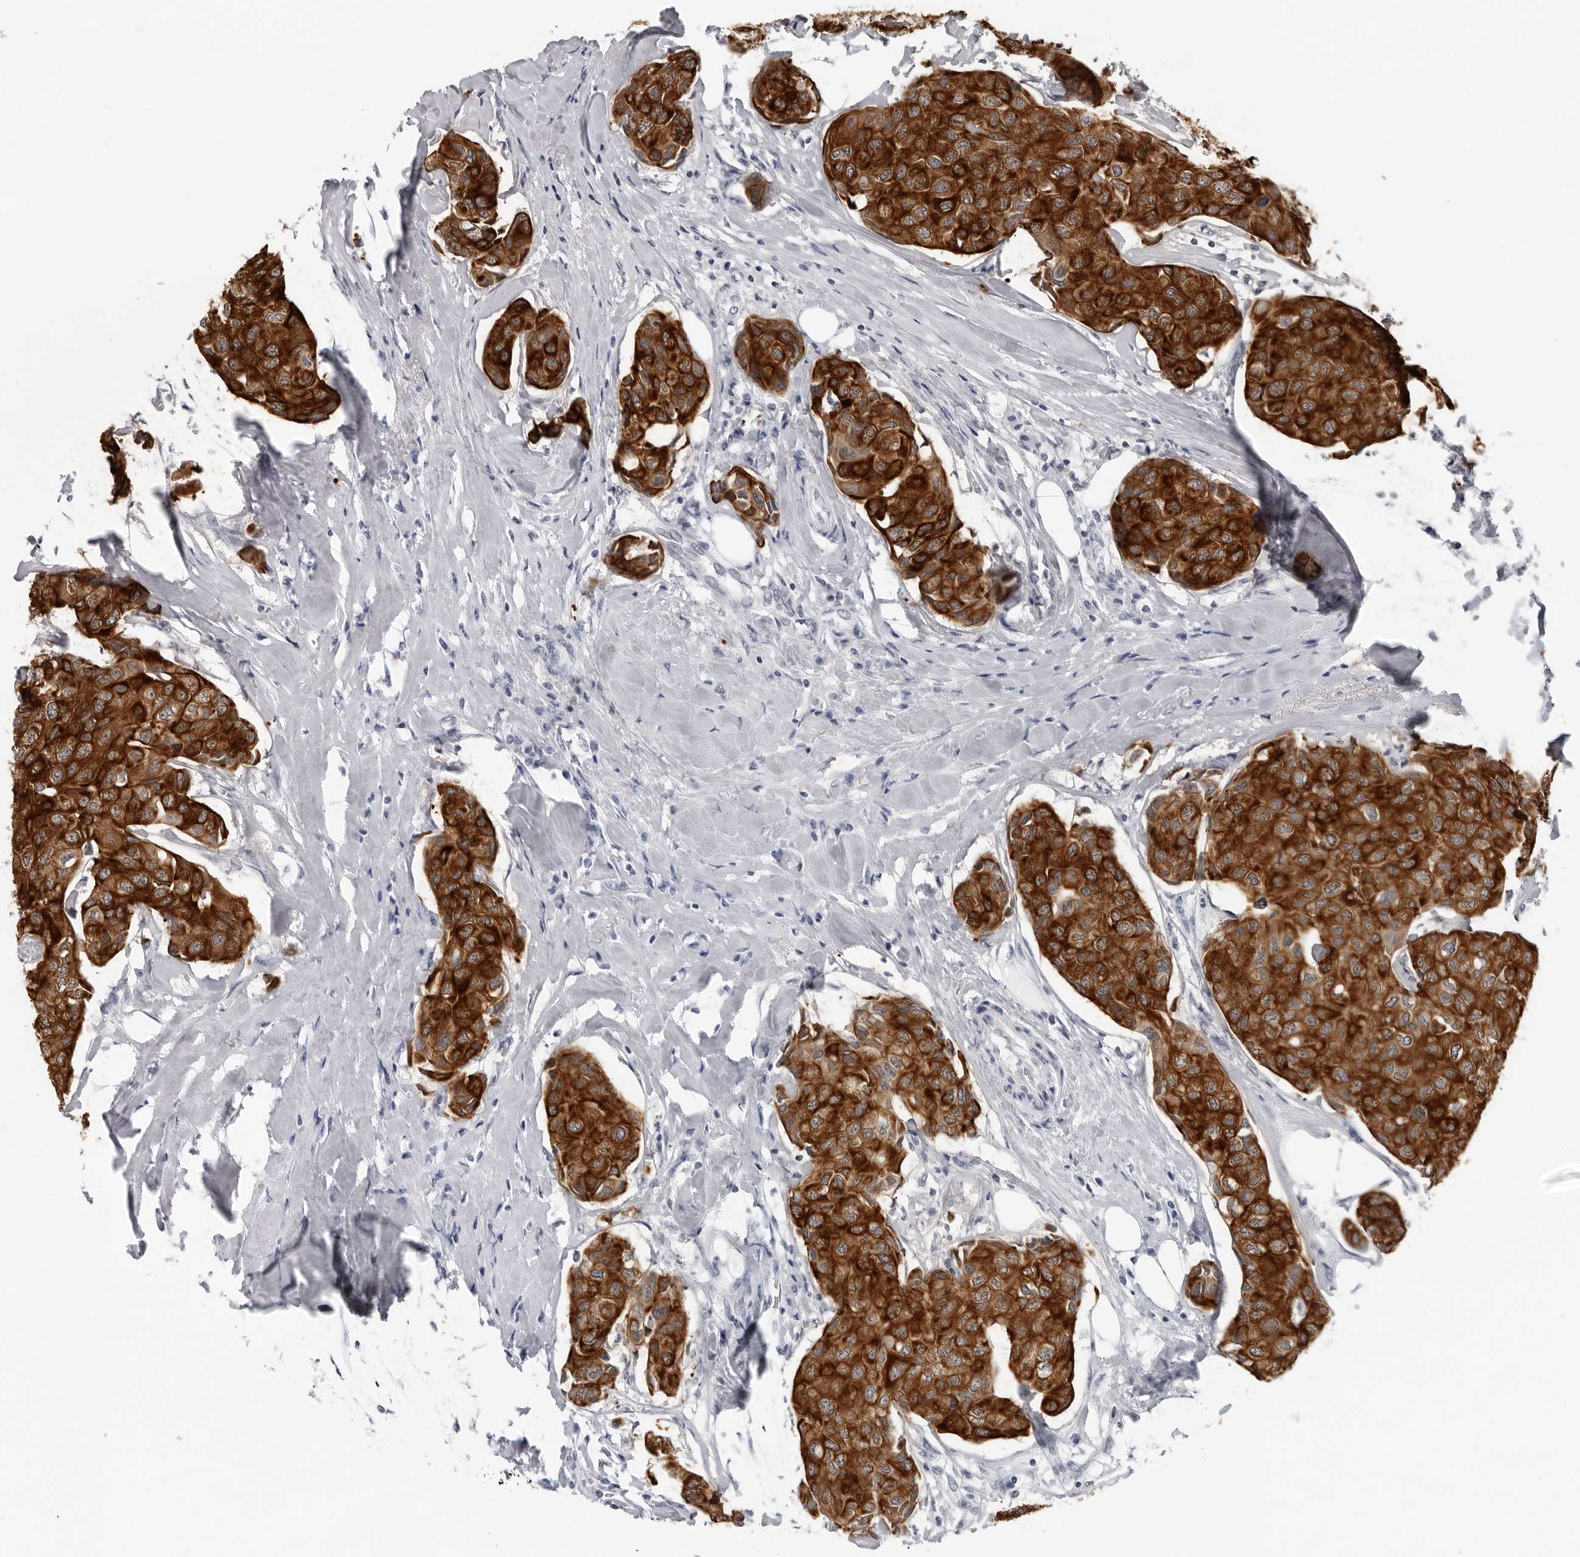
{"staining": {"intensity": "strong", "quantity": ">75%", "location": "cytoplasmic/membranous"}, "tissue": "breast cancer", "cell_type": "Tumor cells", "image_type": "cancer", "snomed": [{"axis": "morphology", "description": "Duct carcinoma"}, {"axis": "topography", "description": "Breast"}], "caption": "Approximately >75% of tumor cells in human breast intraductal carcinoma display strong cytoplasmic/membranous protein expression as visualized by brown immunohistochemical staining.", "gene": "CCDC28B", "patient": {"sex": "female", "age": 80}}